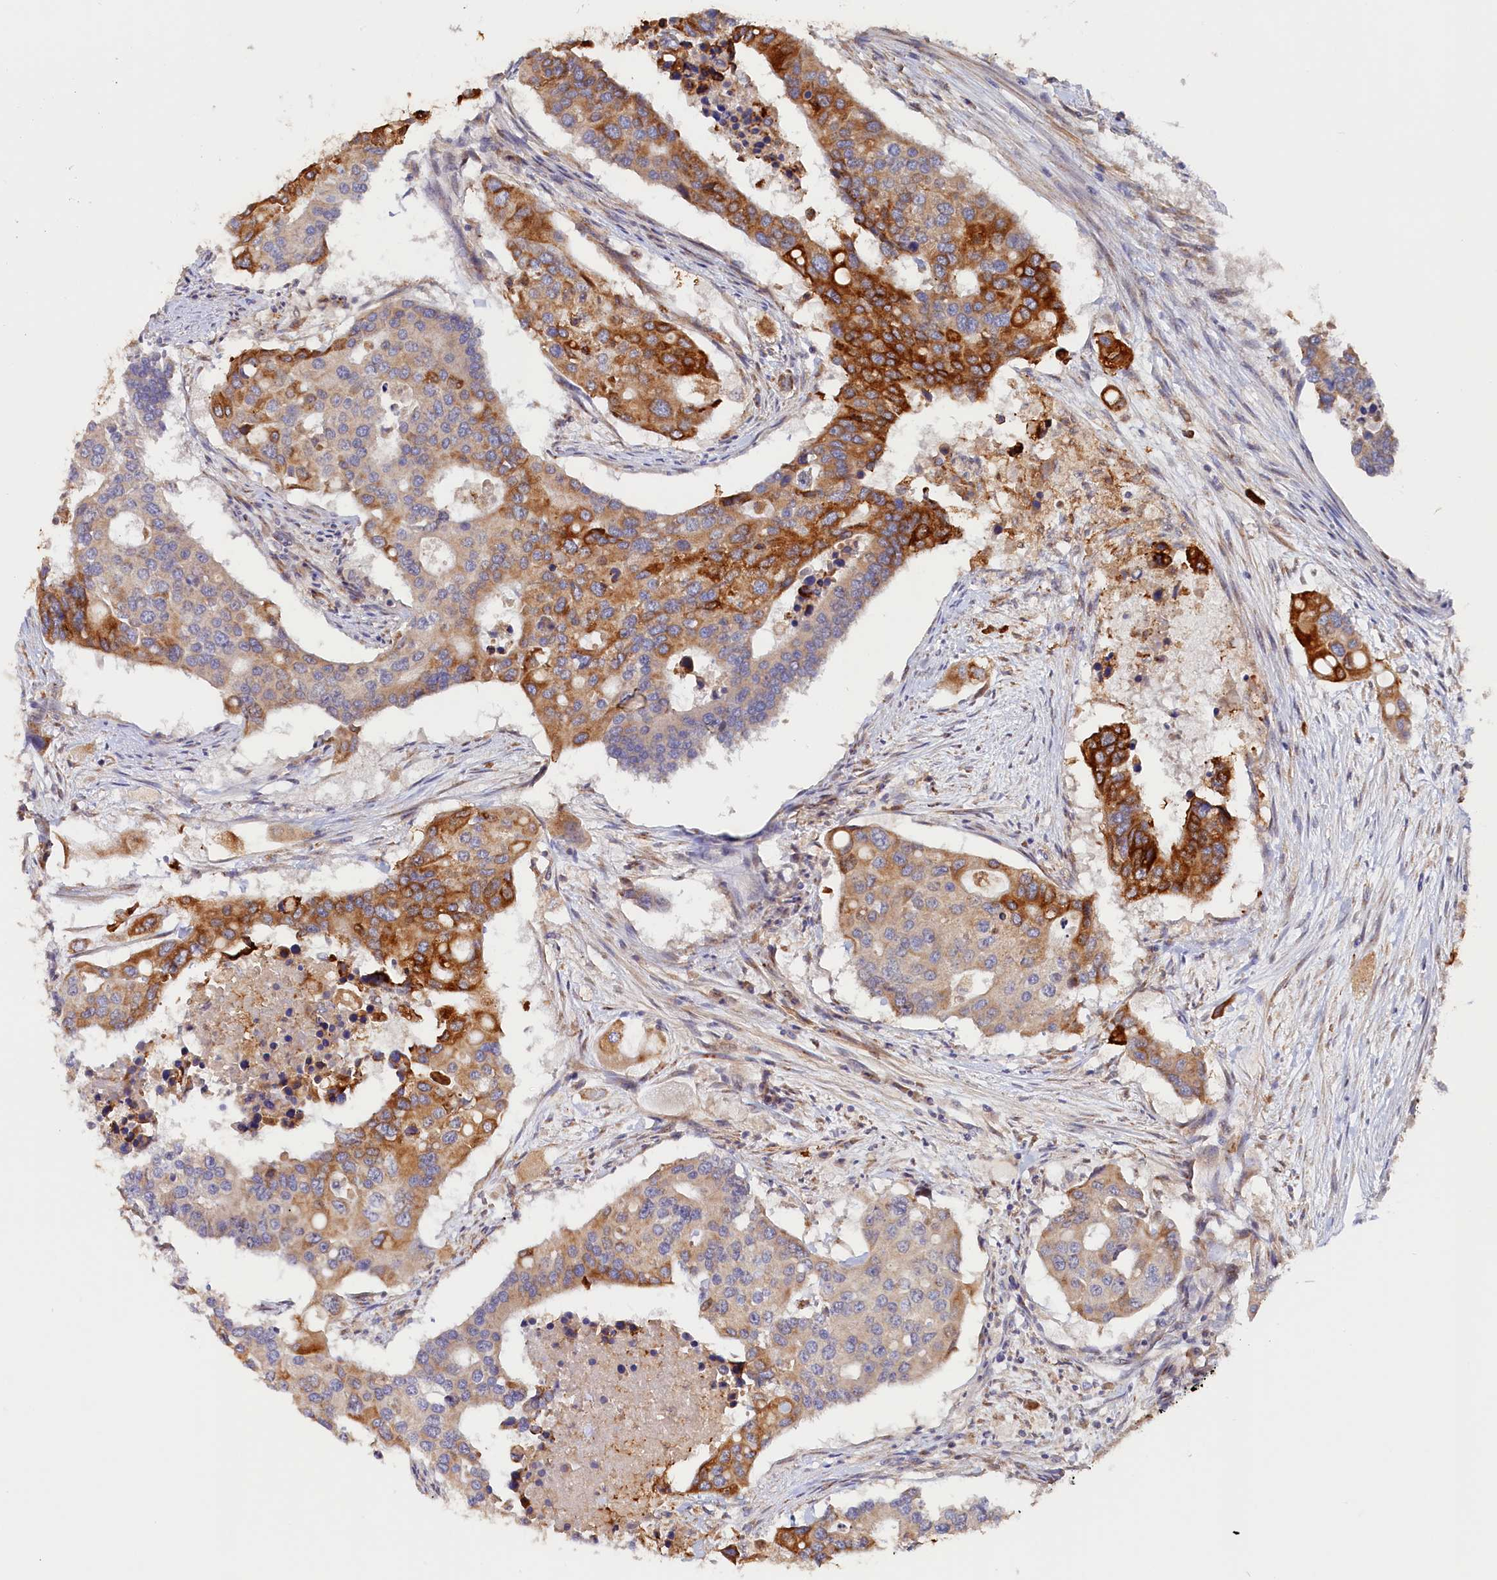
{"staining": {"intensity": "strong", "quantity": "25%-75%", "location": "cytoplasmic/membranous"}, "tissue": "colorectal cancer", "cell_type": "Tumor cells", "image_type": "cancer", "snomed": [{"axis": "morphology", "description": "Adenocarcinoma, NOS"}, {"axis": "topography", "description": "Colon"}], "caption": "An IHC image of neoplastic tissue is shown. Protein staining in brown highlights strong cytoplasmic/membranous positivity in adenocarcinoma (colorectal) within tumor cells. The staining was performed using DAB, with brown indicating positive protein expression. Nuclei are stained blue with hematoxylin.", "gene": "TANGO6", "patient": {"sex": "male", "age": 77}}